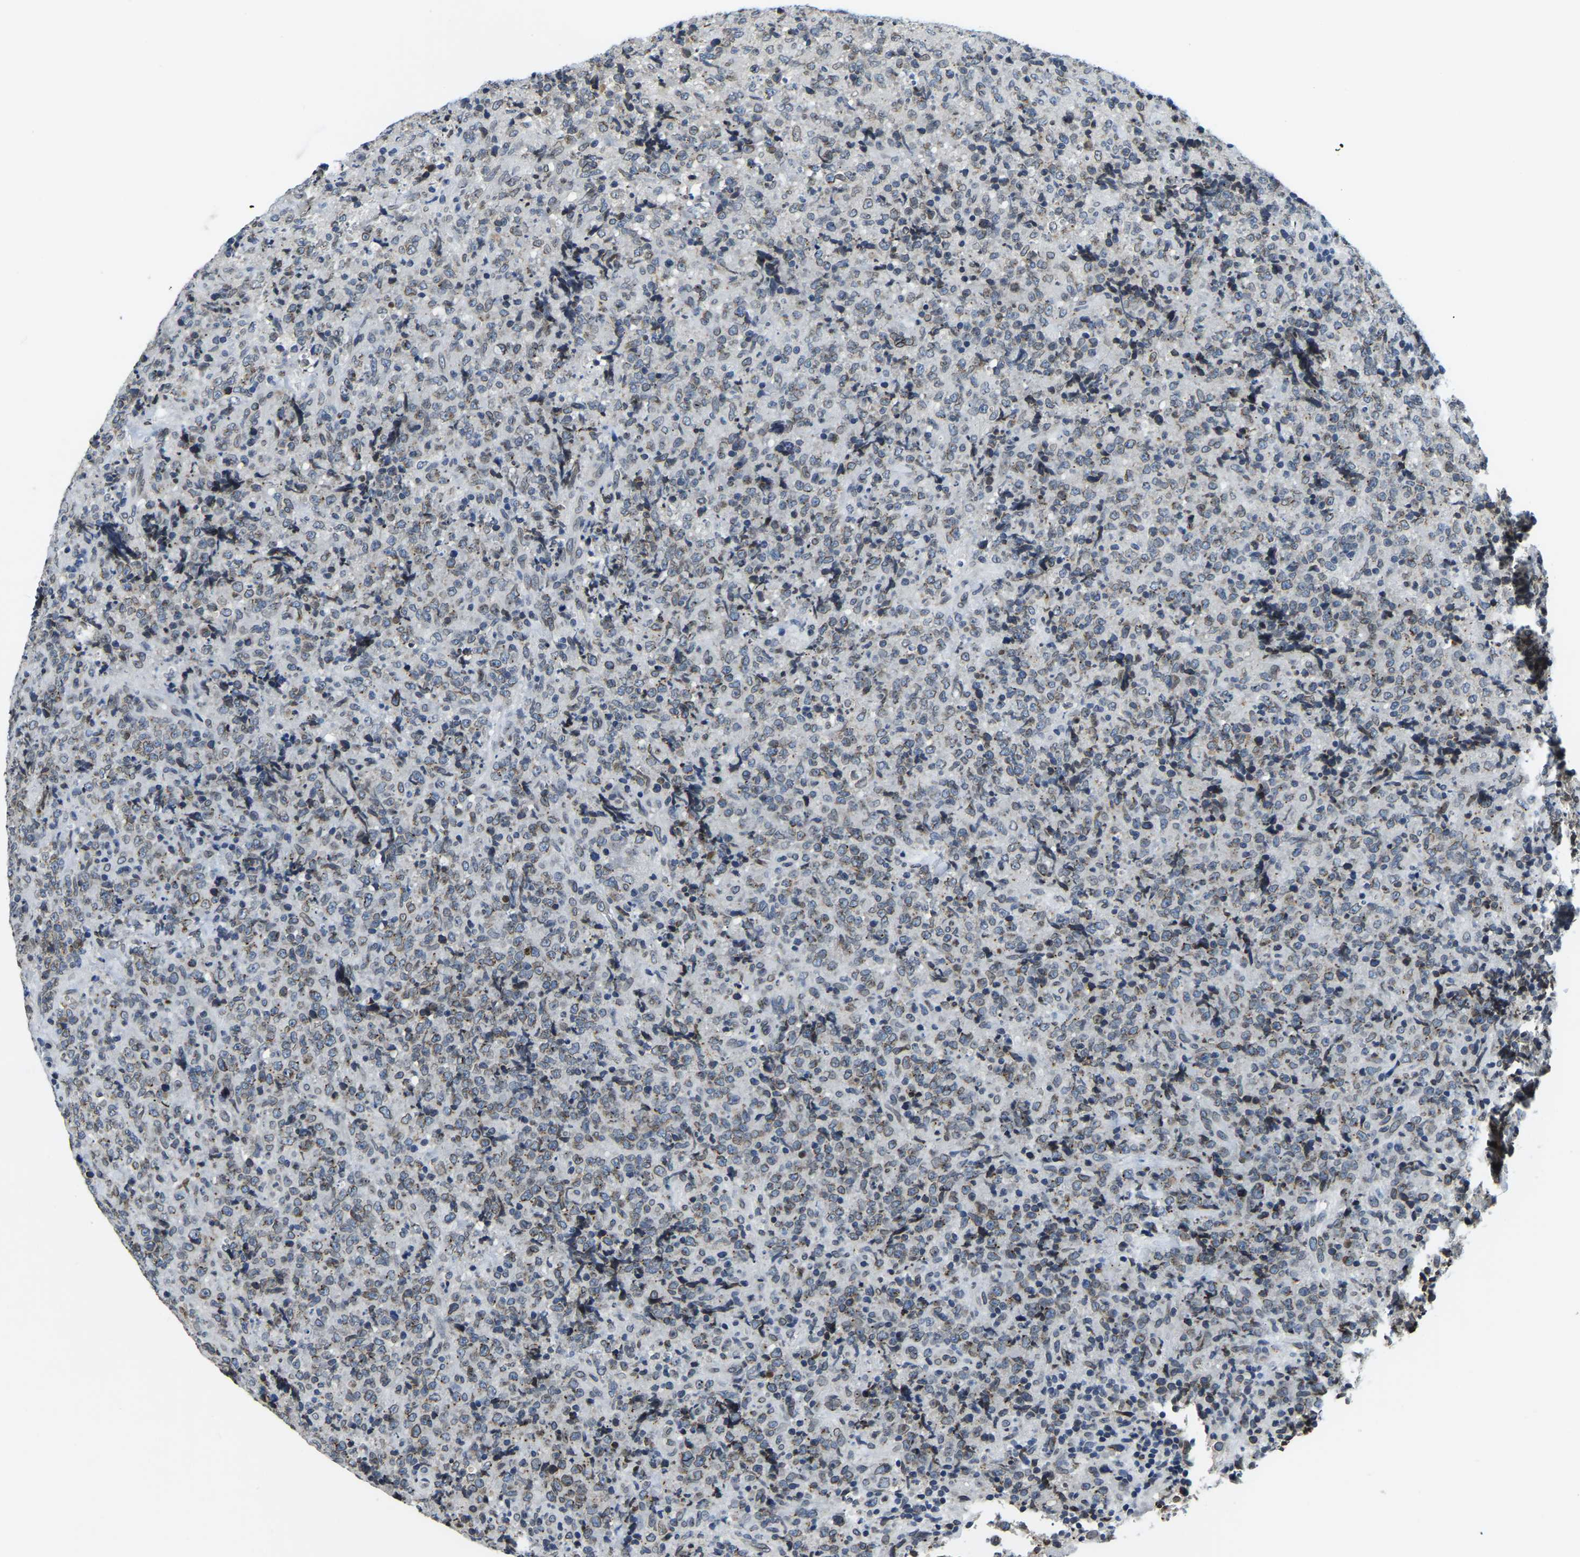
{"staining": {"intensity": "weak", "quantity": ">75%", "location": "cytoplasmic/membranous,nuclear"}, "tissue": "lymphoma", "cell_type": "Tumor cells", "image_type": "cancer", "snomed": [{"axis": "morphology", "description": "Malignant lymphoma, non-Hodgkin's type, High grade"}, {"axis": "topography", "description": "Tonsil"}], "caption": "Human high-grade malignant lymphoma, non-Hodgkin's type stained with a protein marker displays weak staining in tumor cells.", "gene": "RANBP2", "patient": {"sex": "female", "age": 36}}